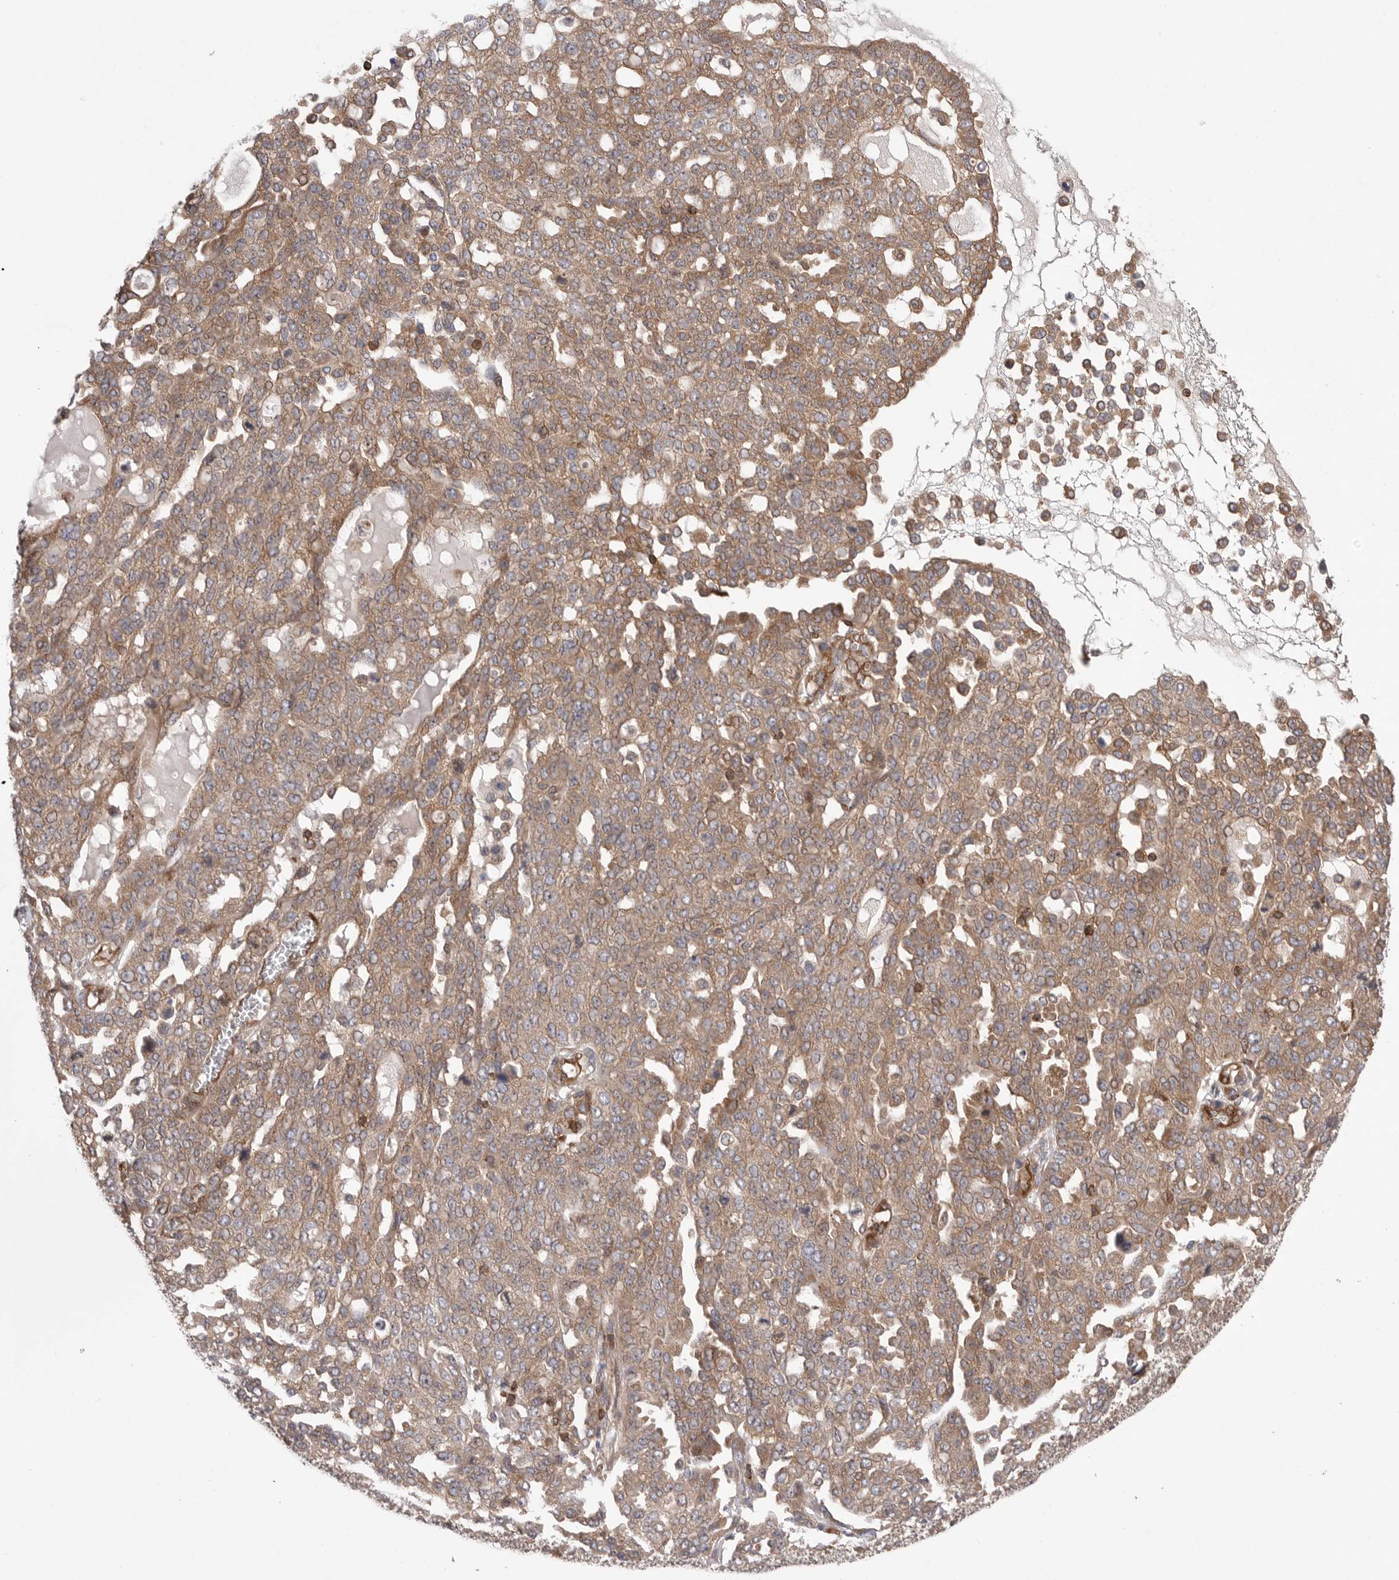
{"staining": {"intensity": "moderate", "quantity": ">75%", "location": "cytoplasmic/membranous"}, "tissue": "ovarian cancer", "cell_type": "Tumor cells", "image_type": "cancer", "snomed": [{"axis": "morphology", "description": "Cystadenocarcinoma, serous, NOS"}, {"axis": "topography", "description": "Soft tissue"}, {"axis": "topography", "description": "Ovary"}], "caption": "Ovarian serous cystadenocarcinoma tissue reveals moderate cytoplasmic/membranous staining in about >75% of tumor cells", "gene": "PRKCH", "patient": {"sex": "female", "age": 57}}